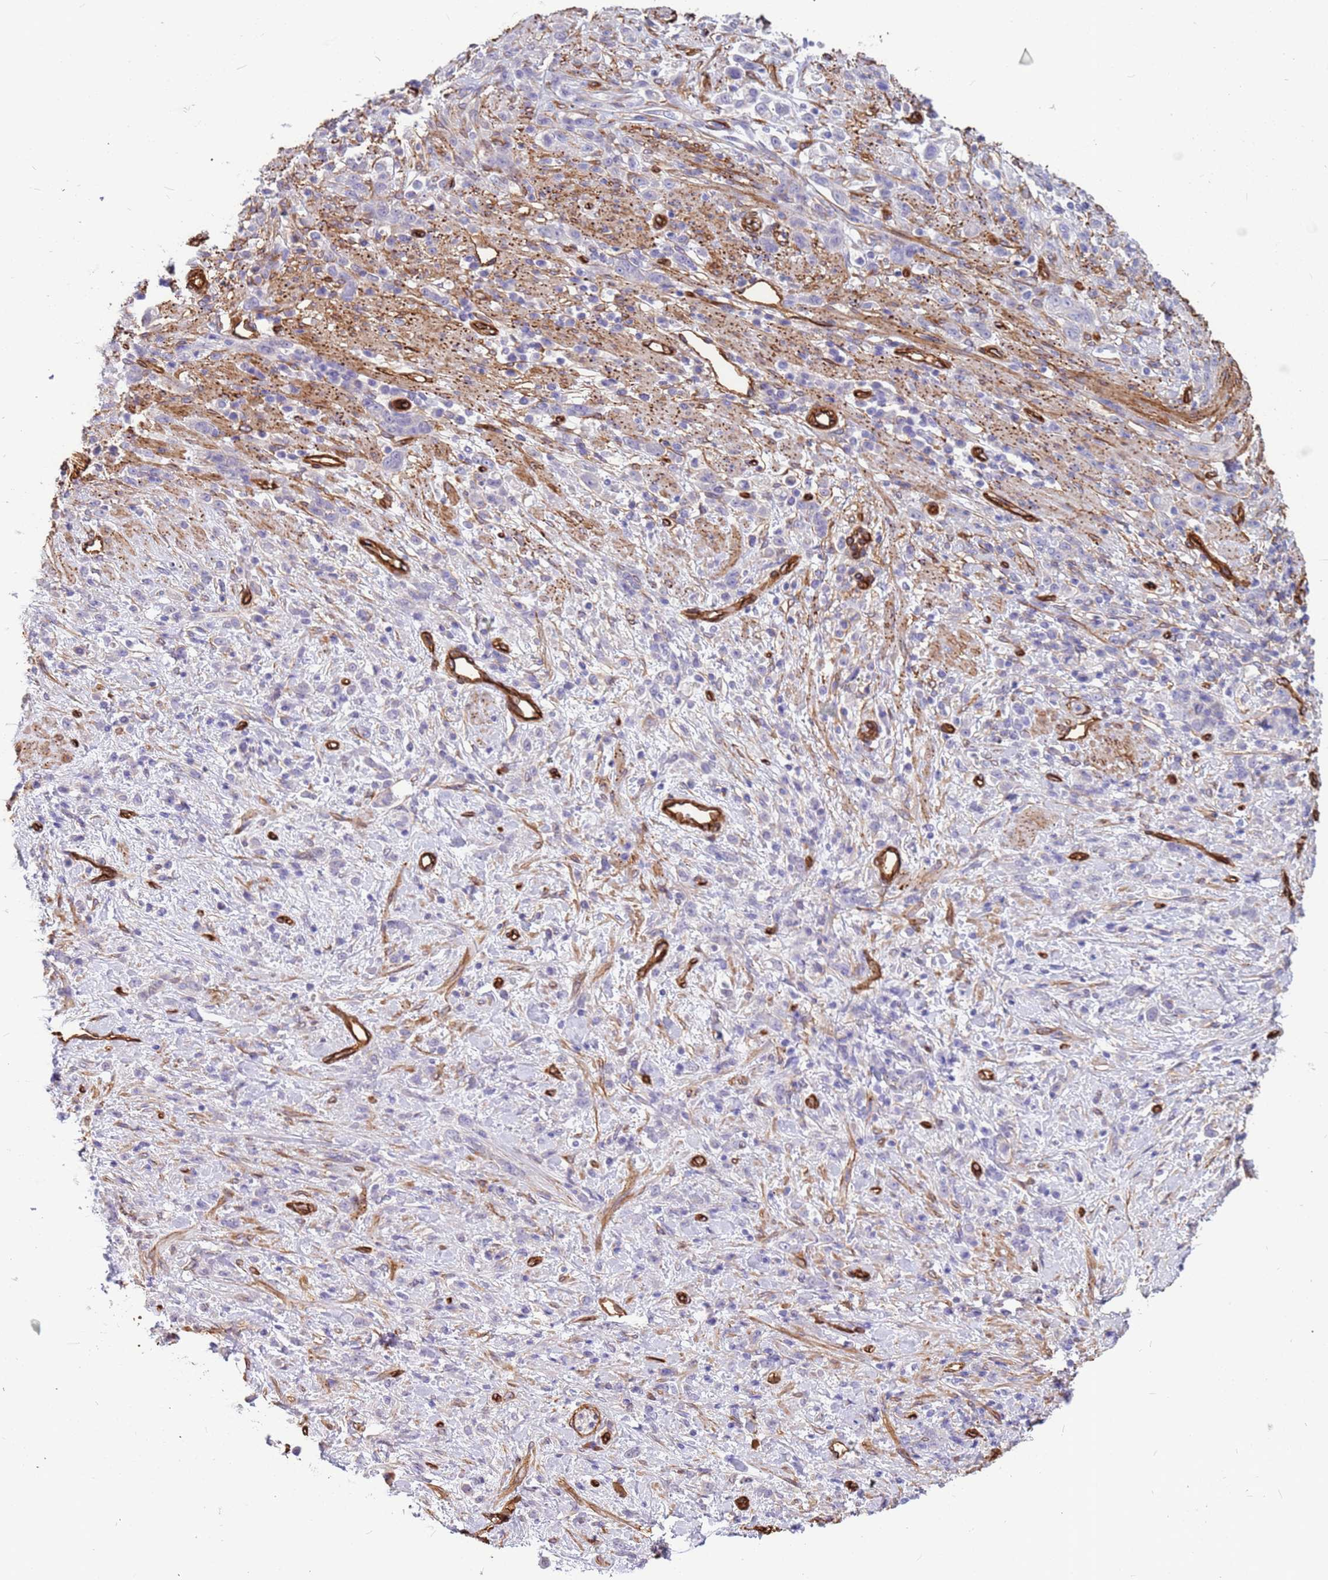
{"staining": {"intensity": "negative", "quantity": "none", "location": "none"}, "tissue": "stomach cancer", "cell_type": "Tumor cells", "image_type": "cancer", "snomed": [{"axis": "morphology", "description": "Adenocarcinoma, NOS"}, {"axis": "topography", "description": "Stomach"}], "caption": "Photomicrograph shows no protein staining in tumor cells of stomach adenocarcinoma tissue.", "gene": "EHD2", "patient": {"sex": "female", "age": 60}}